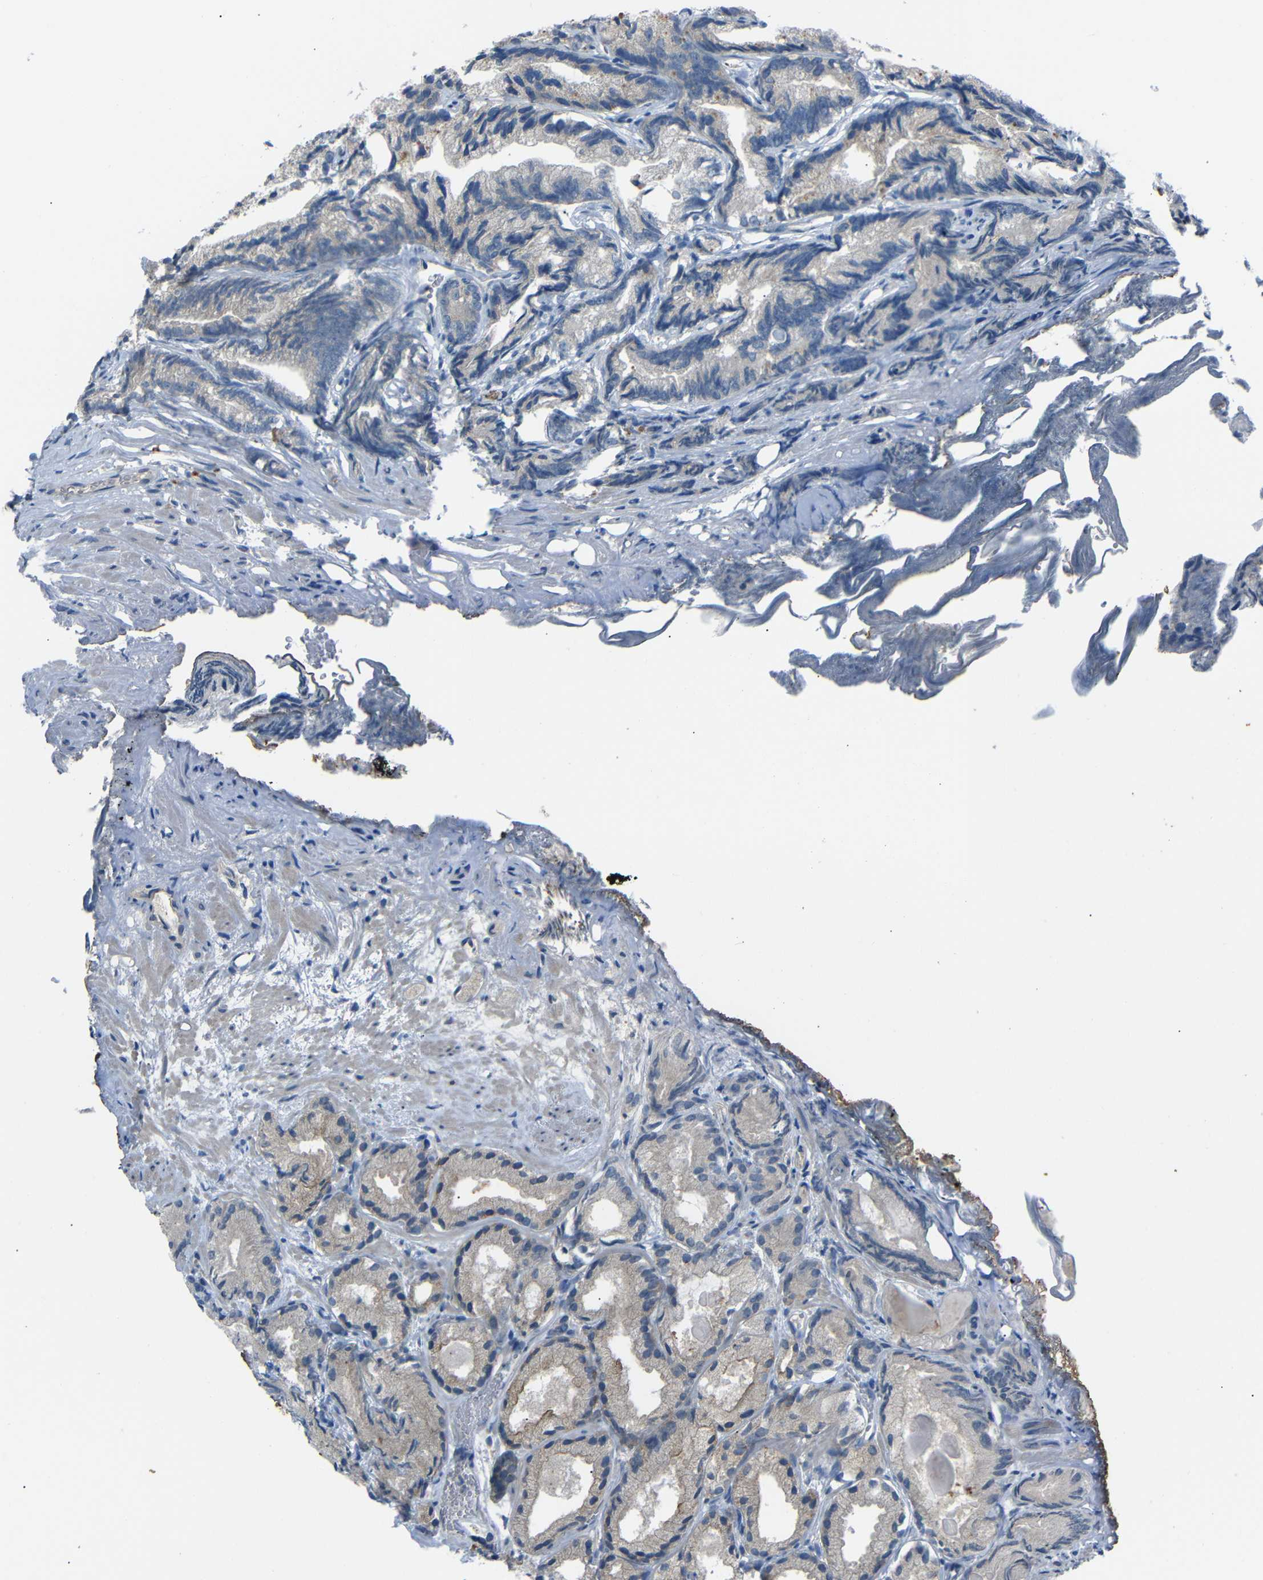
{"staining": {"intensity": "weak", "quantity": "<25%", "location": "cytoplasmic/membranous"}, "tissue": "prostate cancer", "cell_type": "Tumor cells", "image_type": "cancer", "snomed": [{"axis": "morphology", "description": "Adenocarcinoma, Low grade"}, {"axis": "topography", "description": "Prostate"}], "caption": "DAB immunohistochemical staining of prostate cancer displays no significant expression in tumor cells. (DAB (3,3'-diaminobenzidine) immunohistochemistry (IHC) with hematoxylin counter stain).", "gene": "C6orf89", "patient": {"sex": "male", "age": 89}}